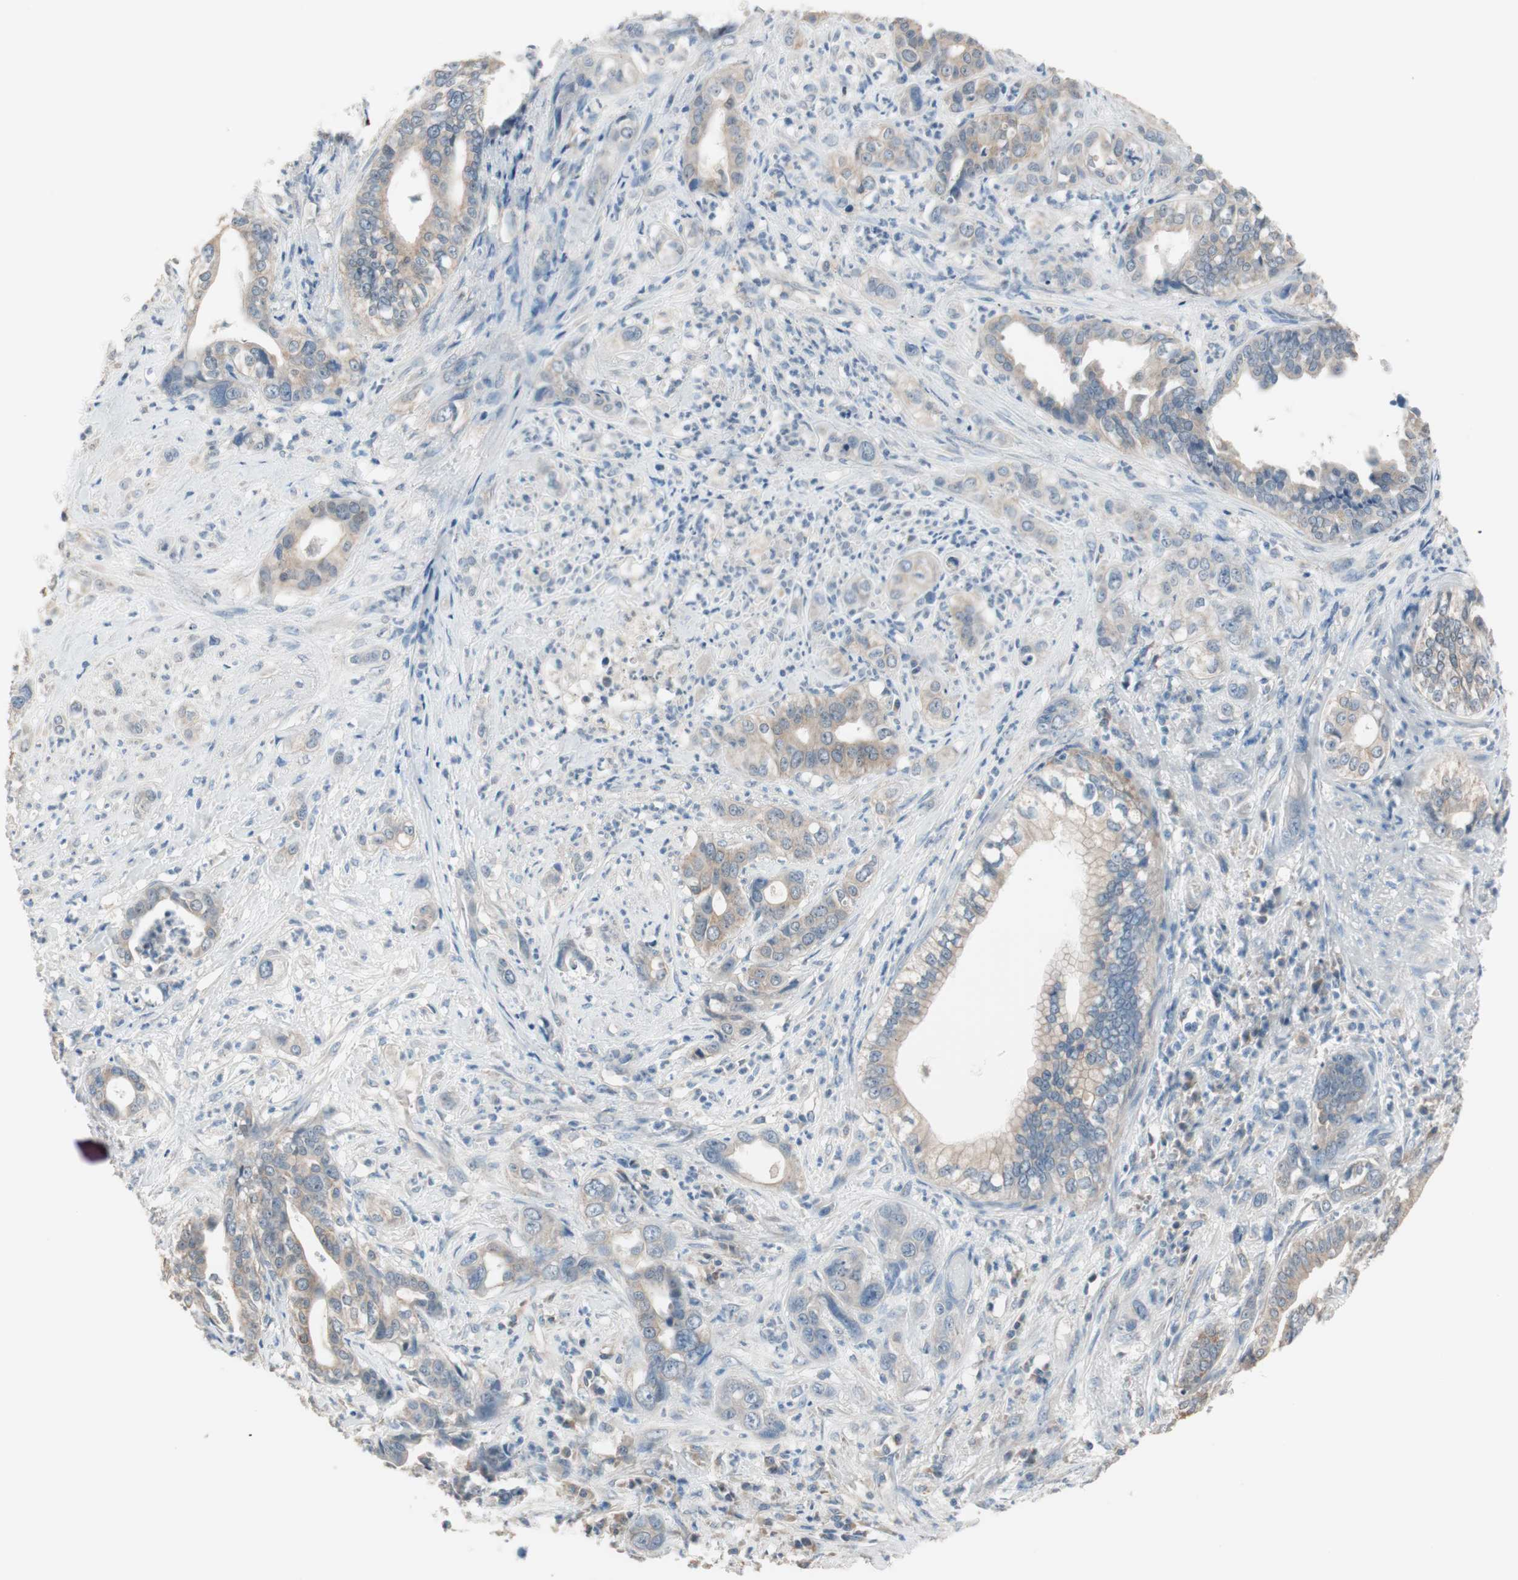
{"staining": {"intensity": "weak", "quantity": ">75%", "location": "cytoplasmic/membranous"}, "tissue": "liver cancer", "cell_type": "Tumor cells", "image_type": "cancer", "snomed": [{"axis": "morphology", "description": "Cholangiocarcinoma"}, {"axis": "topography", "description": "Liver"}], "caption": "Cholangiocarcinoma (liver) stained with DAB immunohistochemistry reveals low levels of weak cytoplasmic/membranous positivity in approximately >75% of tumor cells.", "gene": "KHK", "patient": {"sex": "female", "age": 61}}